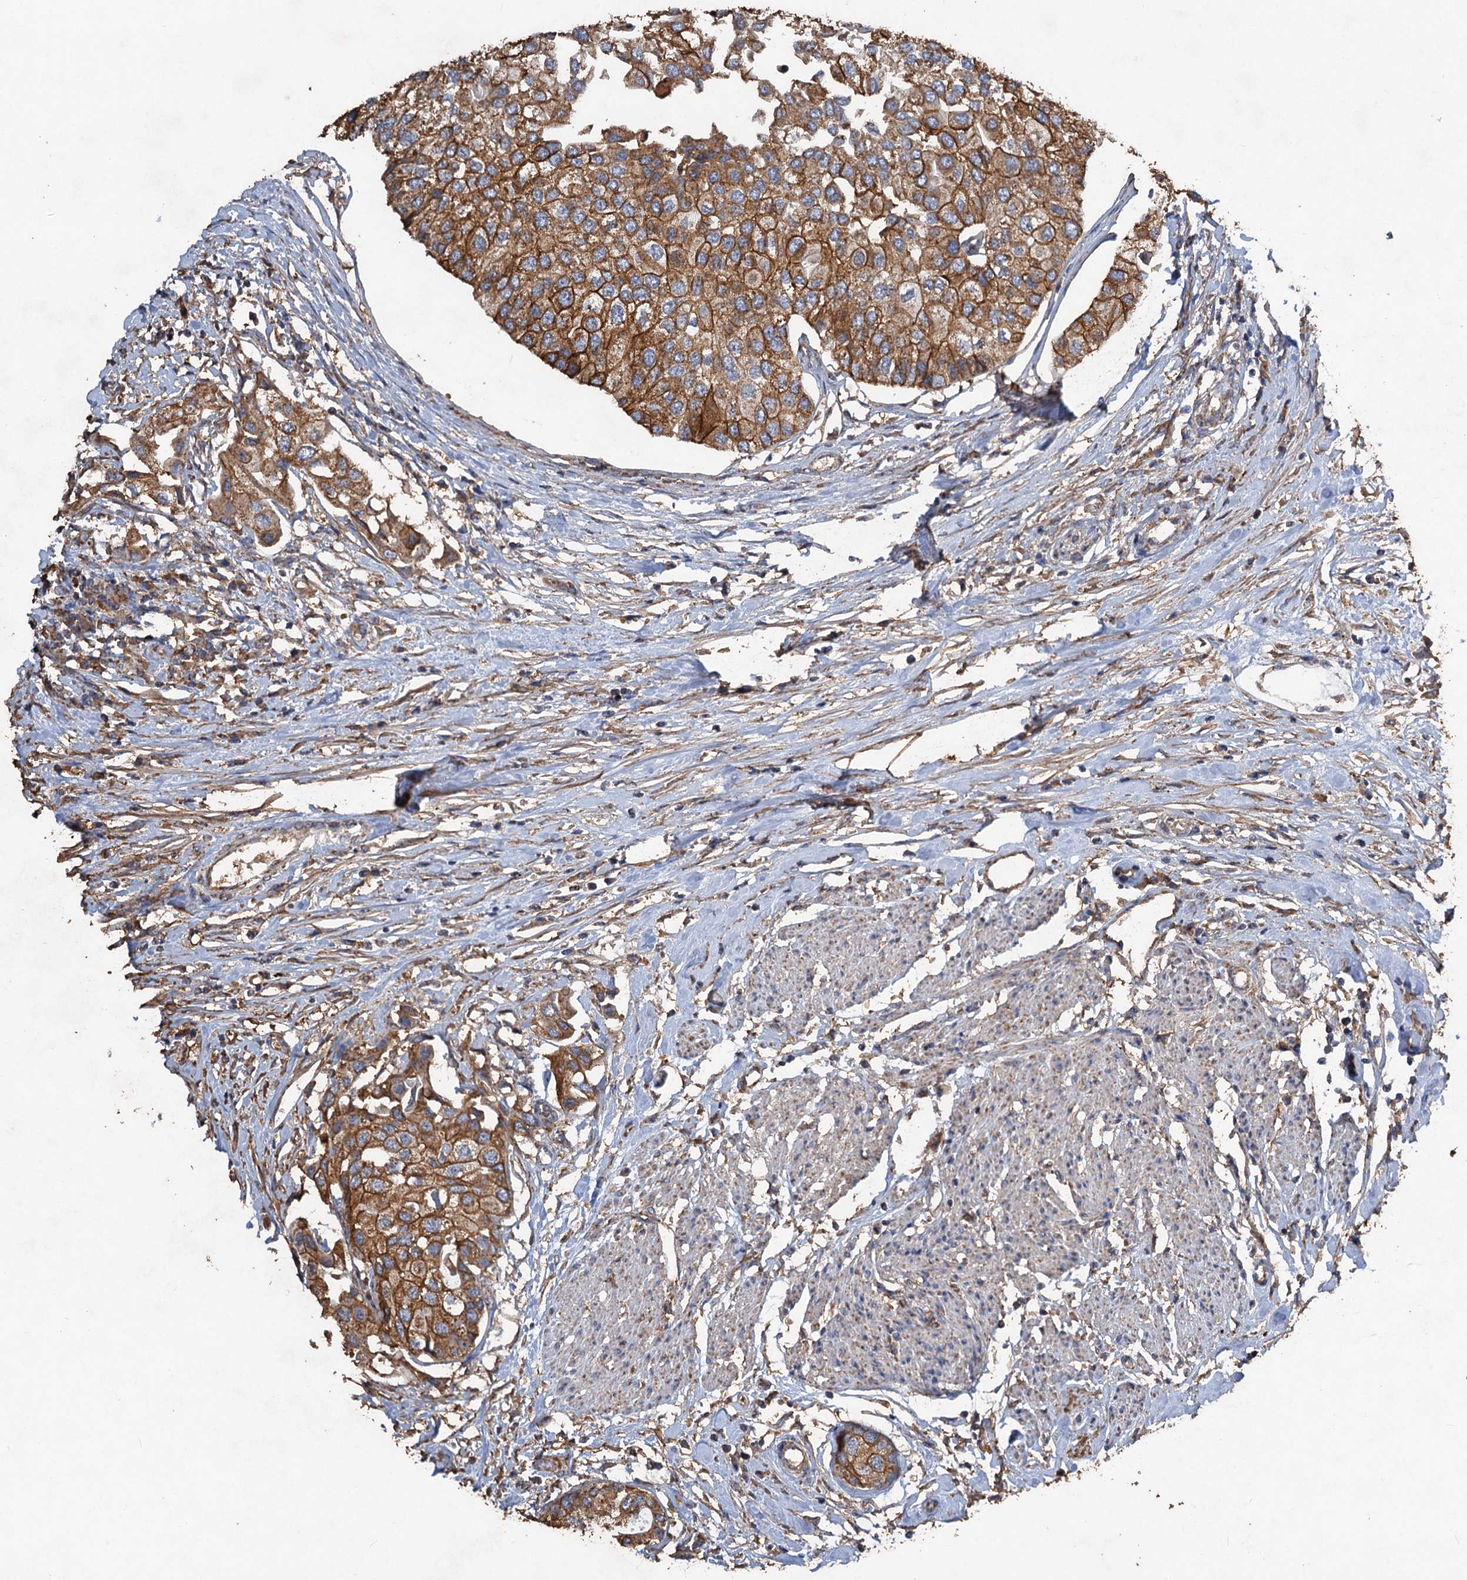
{"staining": {"intensity": "moderate", "quantity": ">75%", "location": "cytoplasmic/membranous"}, "tissue": "urothelial cancer", "cell_type": "Tumor cells", "image_type": "cancer", "snomed": [{"axis": "morphology", "description": "Urothelial carcinoma, High grade"}, {"axis": "topography", "description": "Urinary bladder"}], "caption": "Immunohistochemical staining of human urothelial cancer exhibits medium levels of moderate cytoplasmic/membranous staining in about >75% of tumor cells. (IHC, brightfield microscopy, high magnification).", "gene": "SCUBE3", "patient": {"sex": "male", "age": 64}}